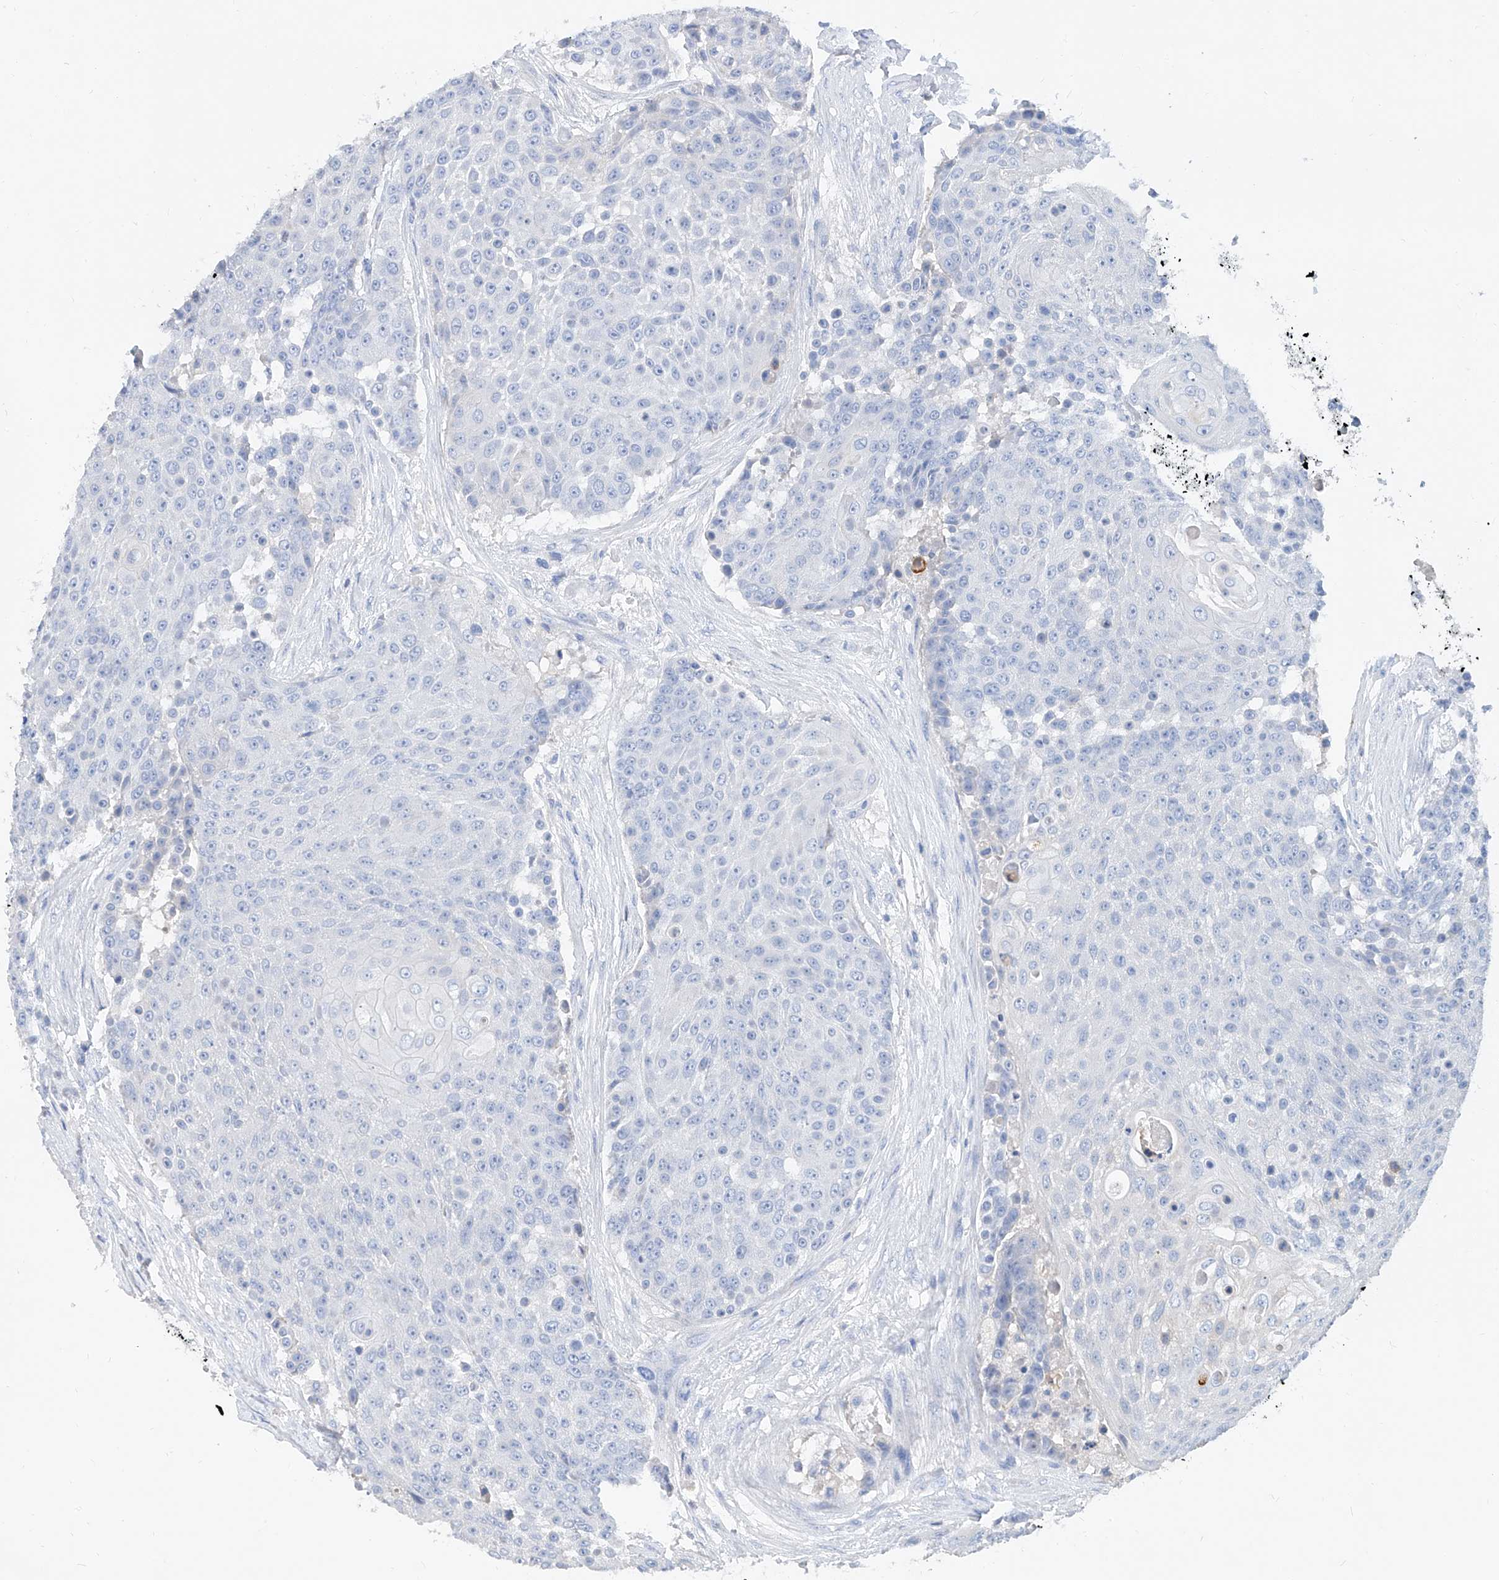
{"staining": {"intensity": "negative", "quantity": "none", "location": "none"}, "tissue": "urothelial cancer", "cell_type": "Tumor cells", "image_type": "cancer", "snomed": [{"axis": "morphology", "description": "Urothelial carcinoma, High grade"}, {"axis": "topography", "description": "Urinary bladder"}], "caption": "Immunohistochemistry histopathology image of neoplastic tissue: urothelial carcinoma (high-grade) stained with DAB (3,3'-diaminobenzidine) reveals no significant protein expression in tumor cells. (DAB immunohistochemistry (IHC) with hematoxylin counter stain).", "gene": "SLC25A29", "patient": {"sex": "female", "age": 63}}